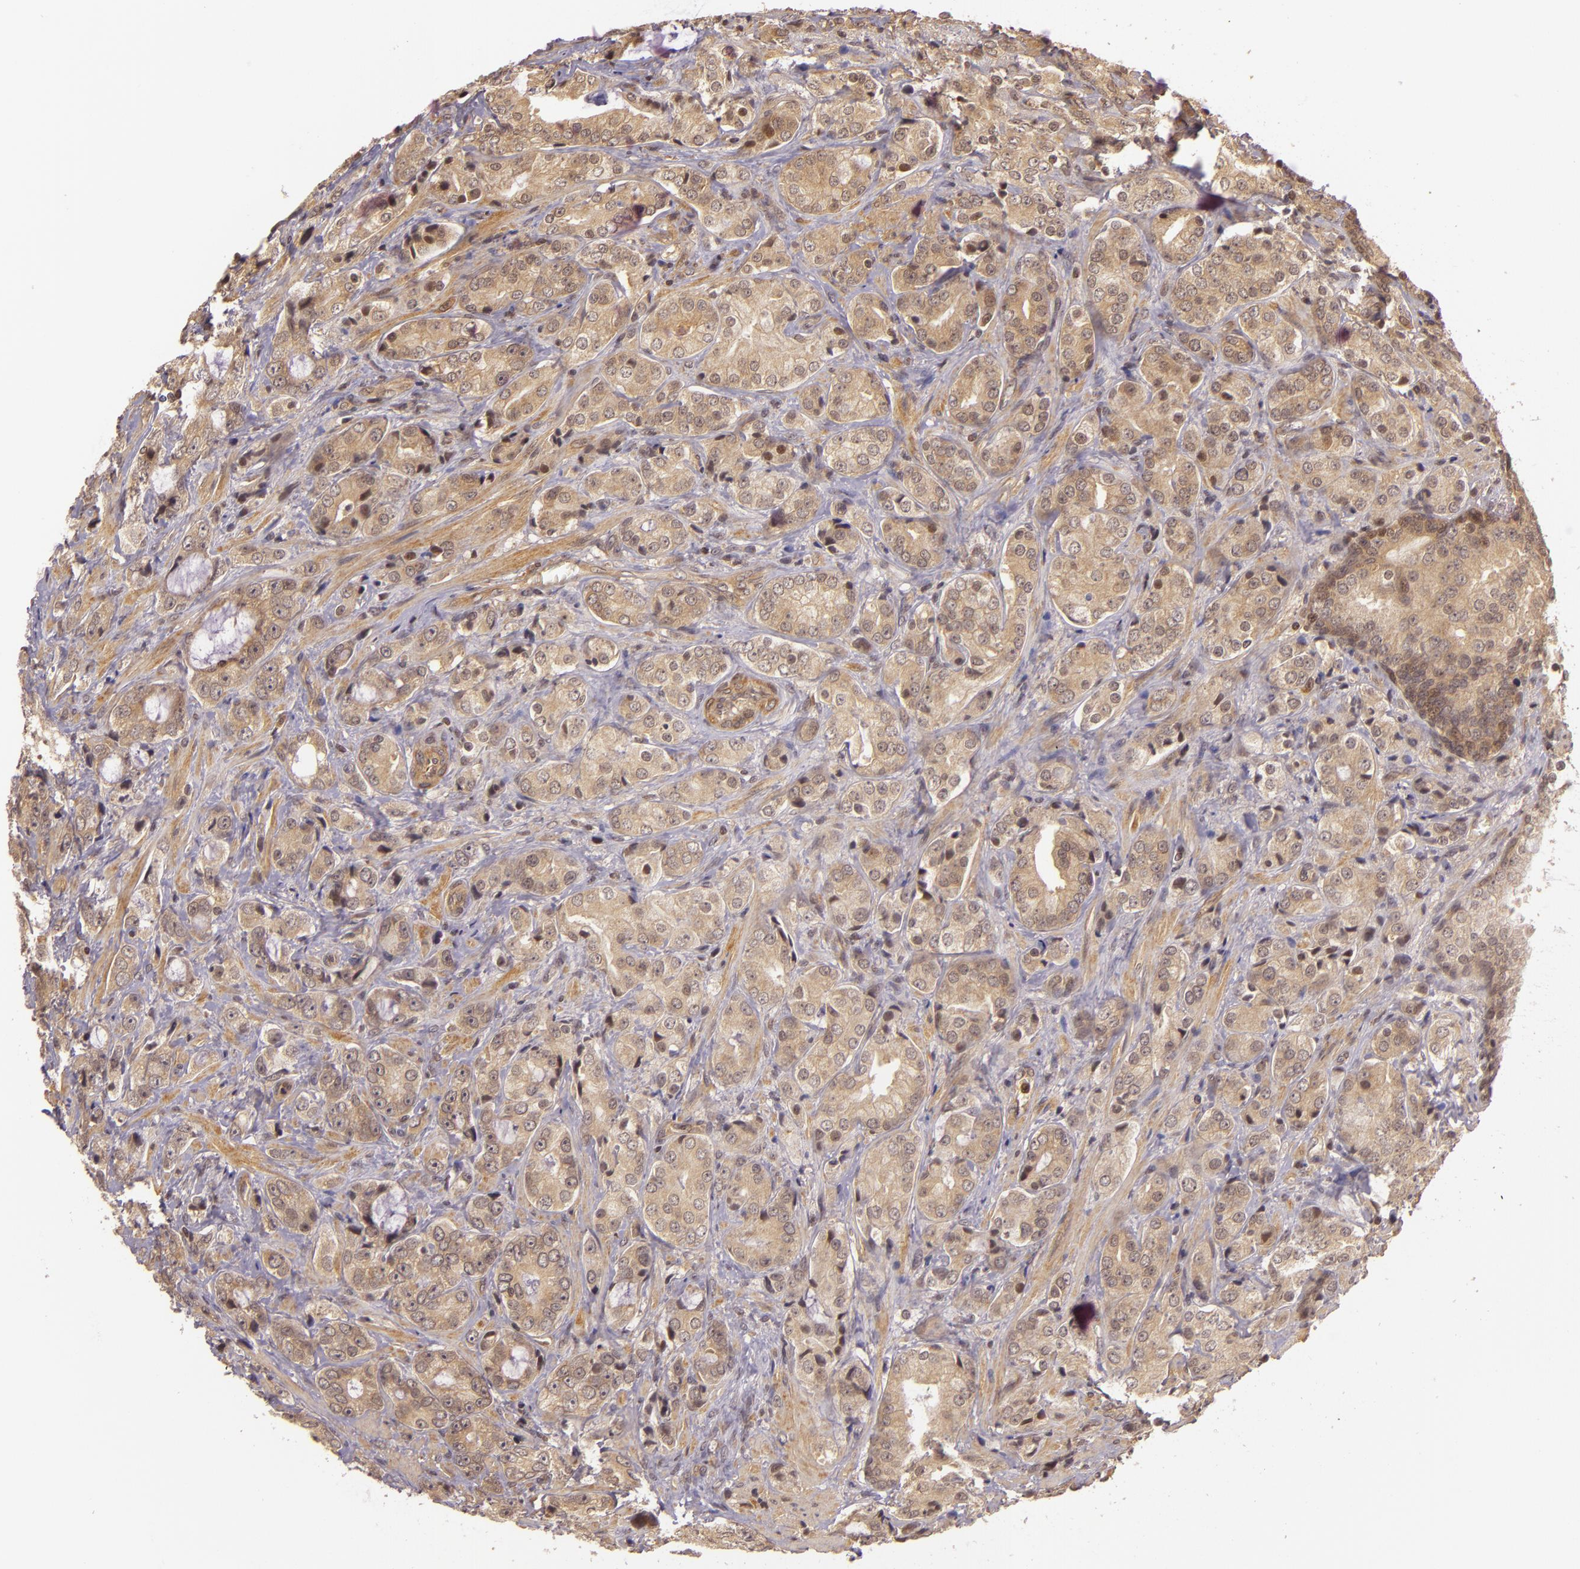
{"staining": {"intensity": "weak", "quantity": ">75%", "location": "cytoplasmic/membranous"}, "tissue": "prostate cancer", "cell_type": "Tumor cells", "image_type": "cancer", "snomed": [{"axis": "morphology", "description": "Adenocarcinoma, Medium grade"}, {"axis": "topography", "description": "Prostate"}], "caption": "Immunohistochemistry (IHC) staining of adenocarcinoma (medium-grade) (prostate), which demonstrates low levels of weak cytoplasmic/membranous staining in approximately >75% of tumor cells indicating weak cytoplasmic/membranous protein expression. The staining was performed using DAB (3,3'-diaminobenzidine) (brown) for protein detection and nuclei were counterstained in hematoxylin (blue).", "gene": "TXNRD2", "patient": {"sex": "male", "age": 70}}